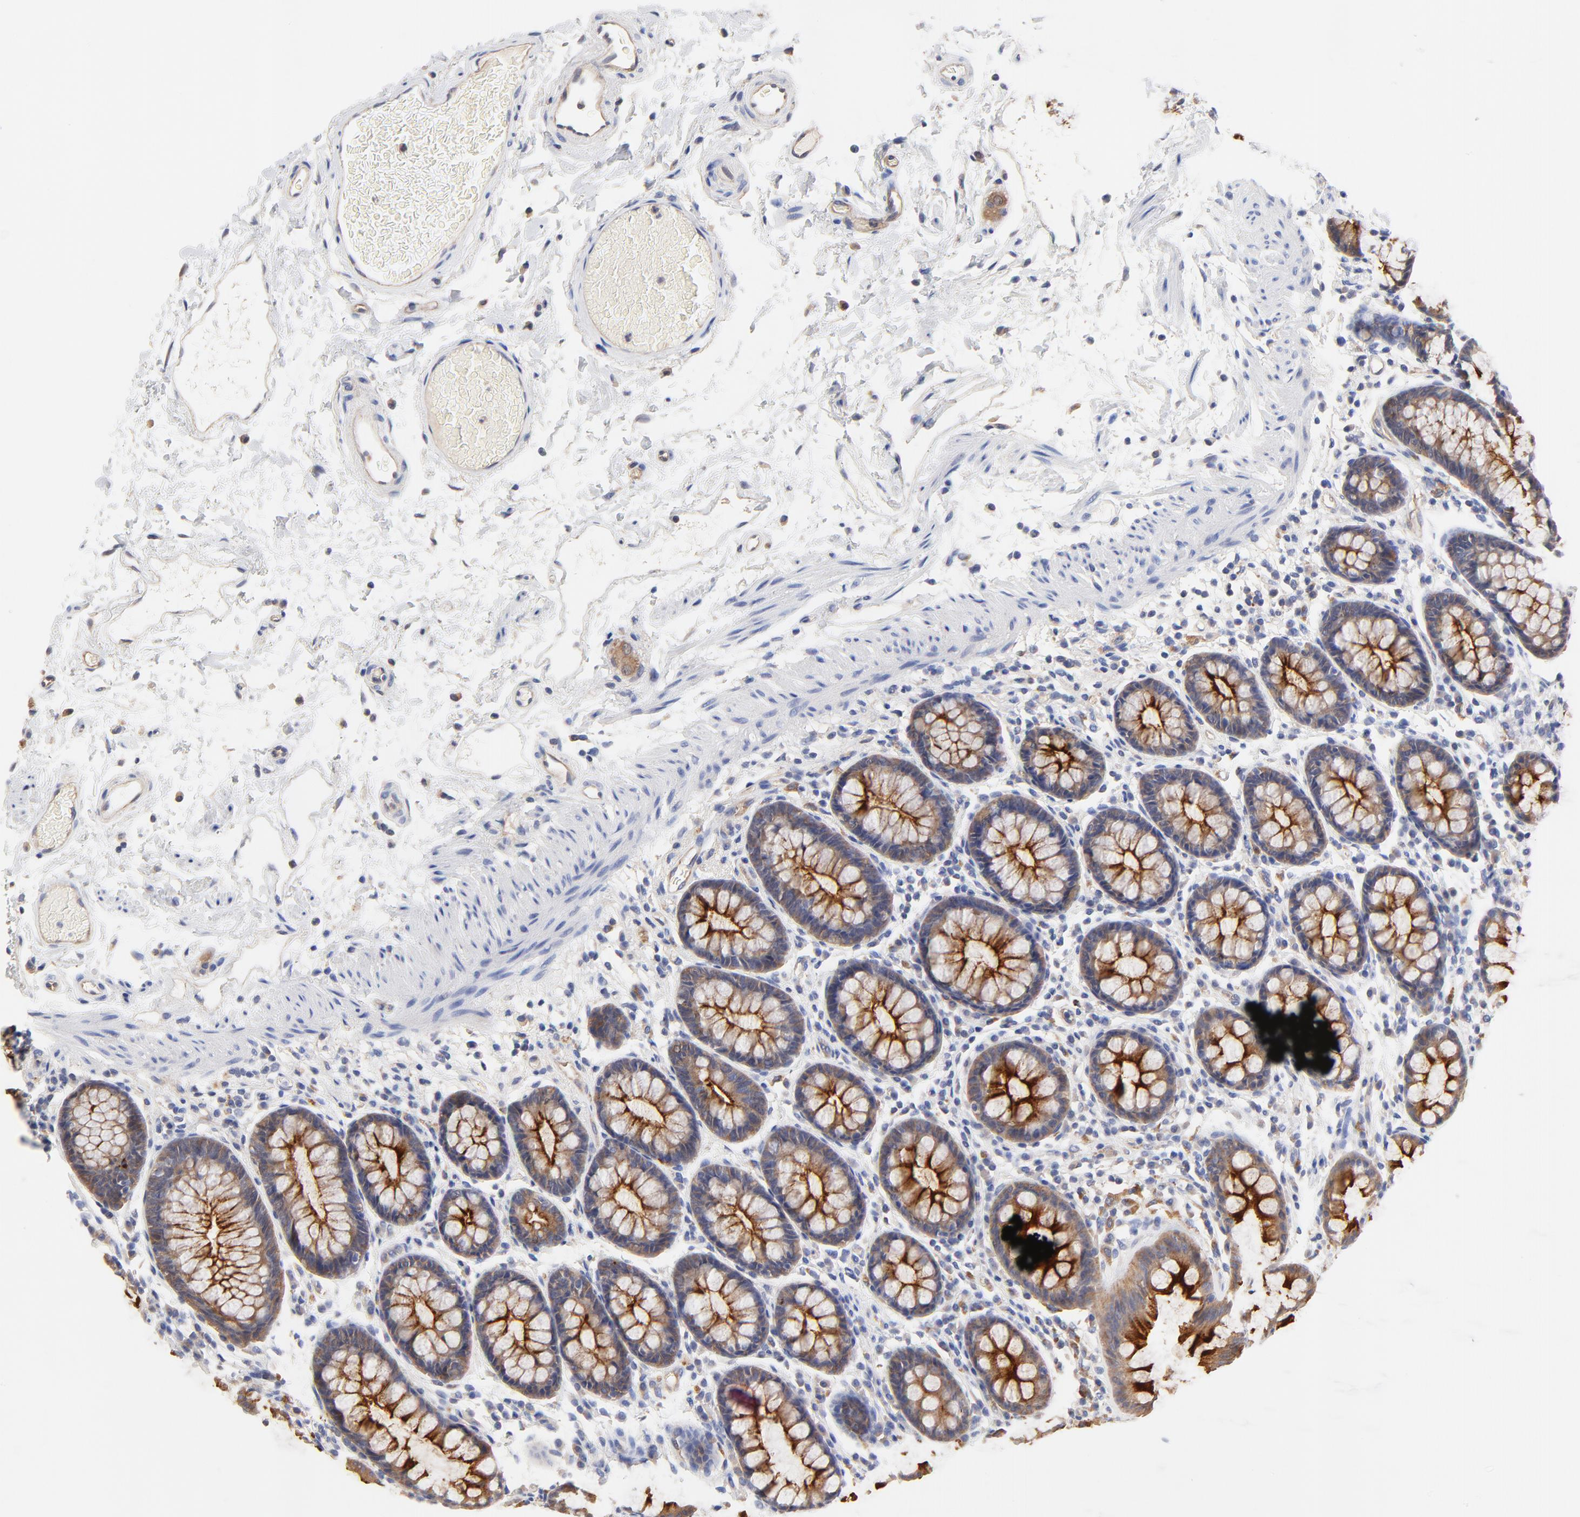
{"staining": {"intensity": "strong", "quantity": ">75%", "location": "cytoplasmic/membranous"}, "tissue": "rectum", "cell_type": "Glandular cells", "image_type": "normal", "snomed": [{"axis": "morphology", "description": "Normal tissue, NOS"}, {"axis": "topography", "description": "Rectum"}], "caption": "About >75% of glandular cells in normal rectum demonstrate strong cytoplasmic/membranous protein positivity as visualized by brown immunohistochemical staining.", "gene": "FBXL2", "patient": {"sex": "male", "age": 92}}